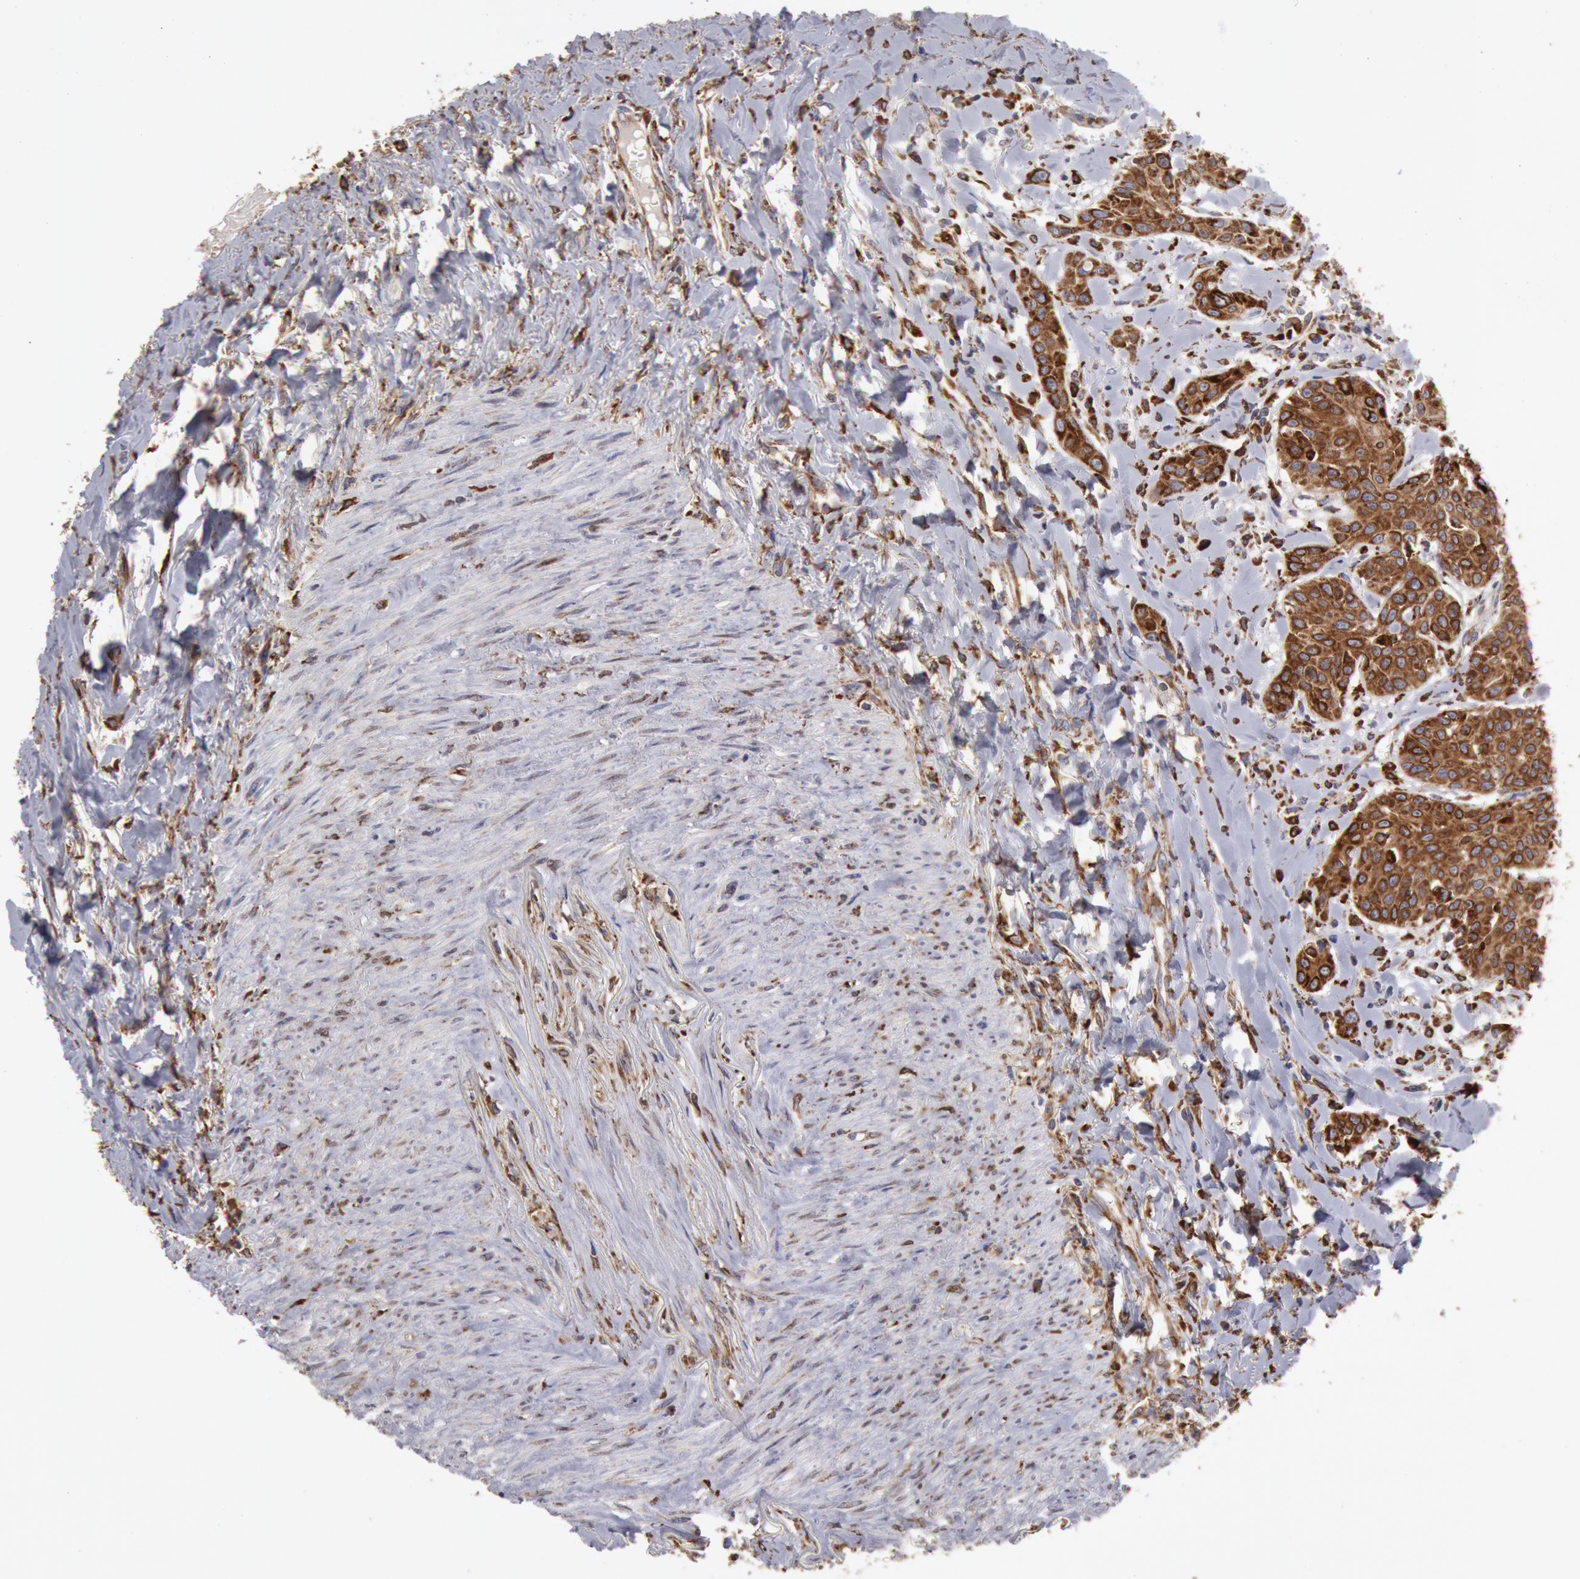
{"staining": {"intensity": "strong", "quantity": ">75%", "location": "cytoplasmic/membranous"}, "tissue": "head and neck cancer", "cell_type": "Tumor cells", "image_type": "cancer", "snomed": [{"axis": "morphology", "description": "Squamous cell carcinoma, NOS"}, {"axis": "morphology", "description": "Squamous cell carcinoma, metastatic, NOS"}, {"axis": "topography", "description": "Lymph node"}, {"axis": "topography", "description": "Salivary gland"}, {"axis": "topography", "description": "Head-Neck"}], "caption": "Human head and neck squamous cell carcinoma stained with a brown dye exhibits strong cytoplasmic/membranous positive staining in approximately >75% of tumor cells.", "gene": "ERP44", "patient": {"sex": "female", "age": 74}}